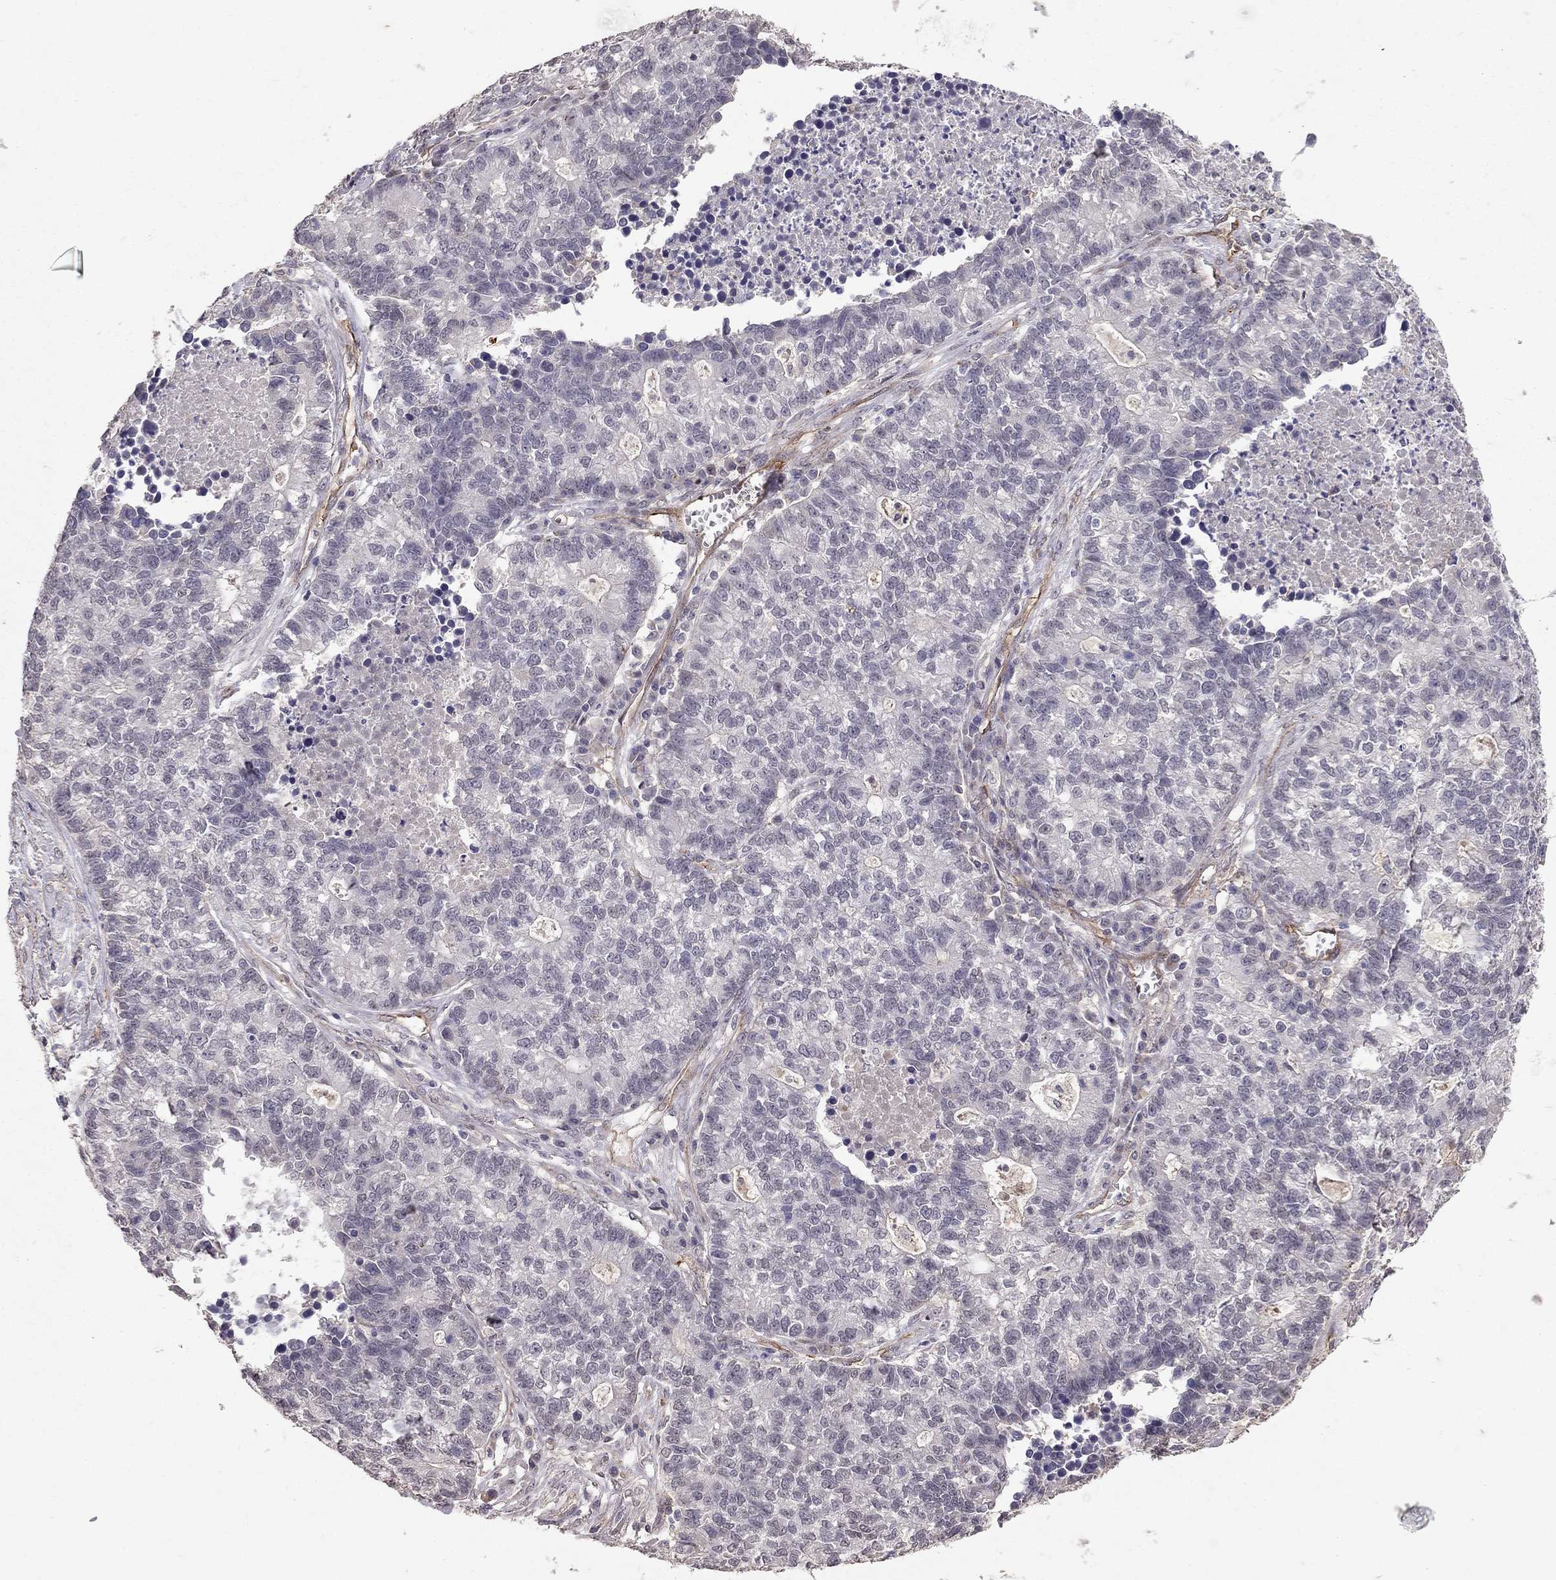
{"staining": {"intensity": "negative", "quantity": "none", "location": "none"}, "tissue": "lung cancer", "cell_type": "Tumor cells", "image_type": "cancer", "snomed": [{"axis": "morphology", "description": "Adenocarcinoma, NOS"}, {"axis": "topography", "description": "Lung"}], "caption": "A photomicrograph of adenocarcinoma (lung) stained for a protein exhibits no brown staining in tumor cells.", "gene": "RASIP1", "patient": {"sex": "male", "age": 57}}